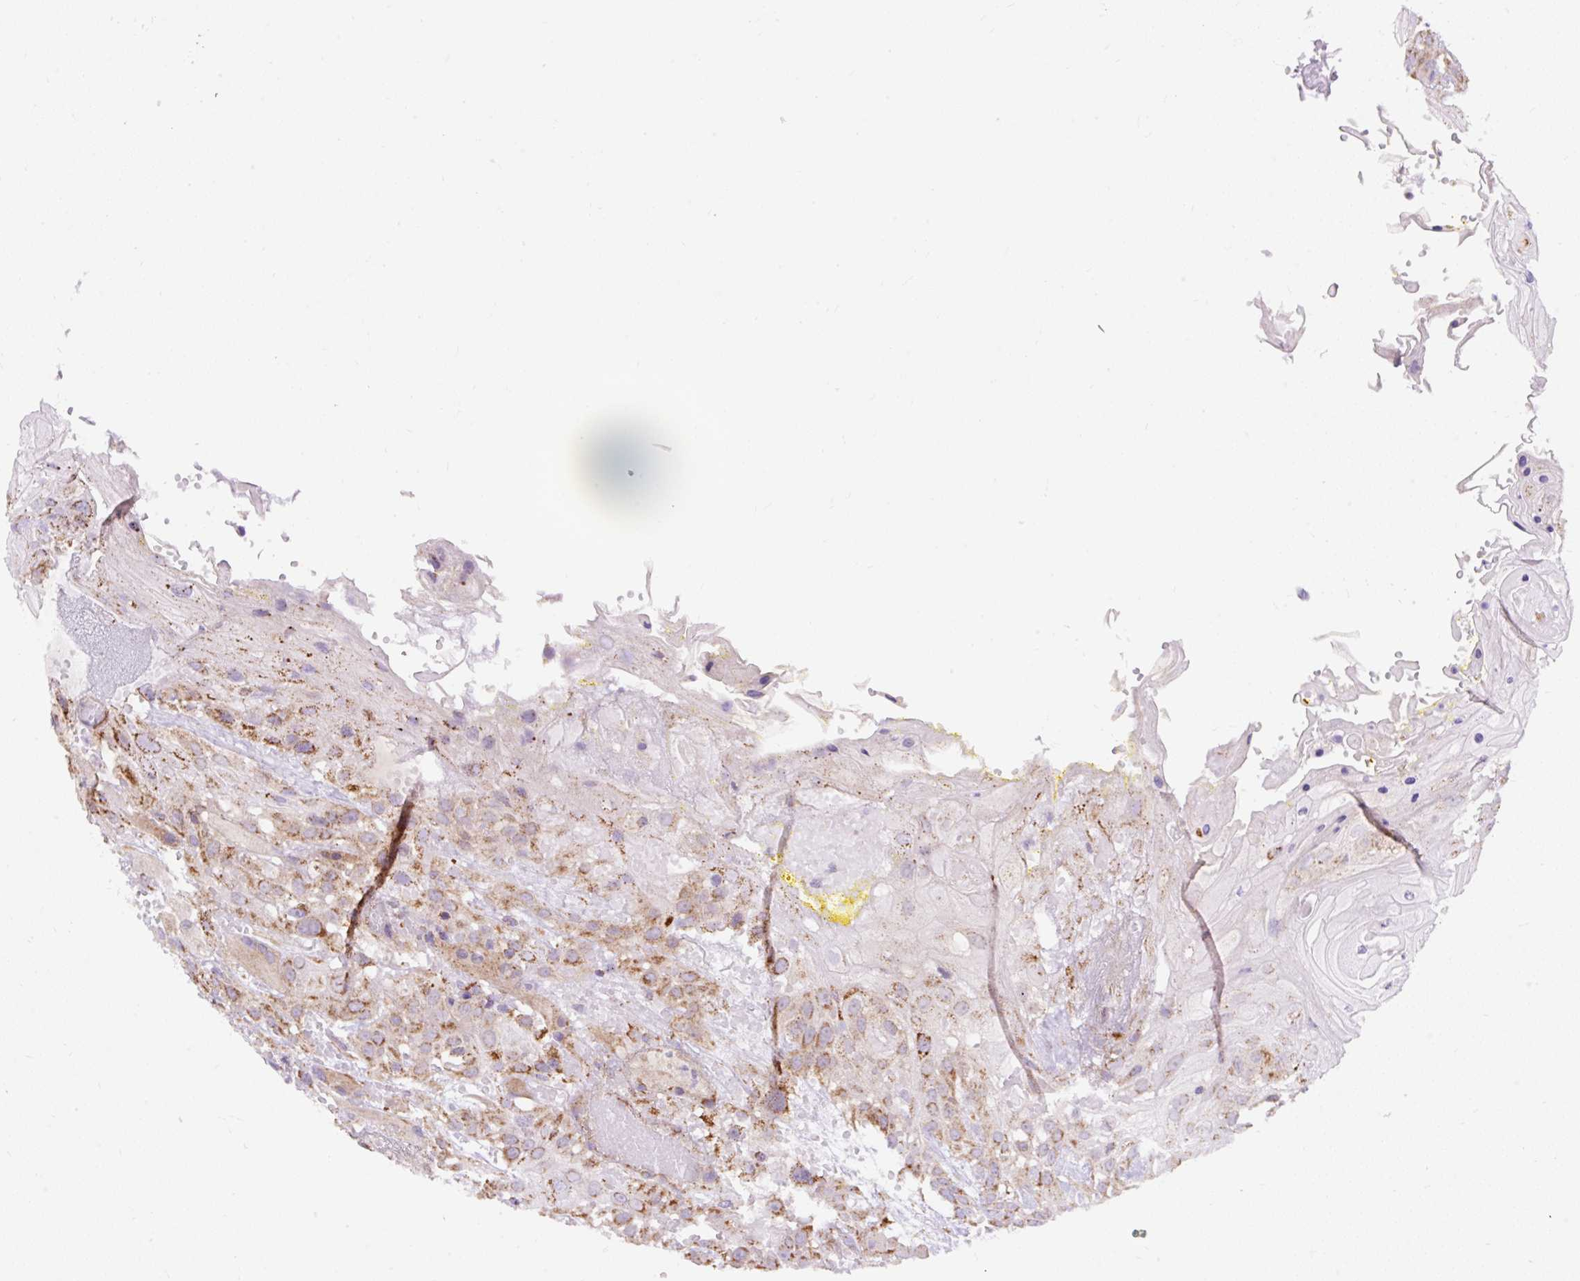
{"staining": {"intensity": "moderate", "quantity": "25%-75%", "location": "cytoplasmic/membranous"}, "tissue": "head and neck cancer", "cell_type": "Tumor cells", "image_type": "cancer", "snomed": [{"axis": "morphology", "description": "Squamous cell carcinoma, NOS"}, {"axis": "topography", "description": "Head-Neck"}], "caption": "Immunohistochemistry histopathology image of squamous cell carcinoma (head and neck) stained for a protein (brown), which shows medium levels of moderate cytoplasmic/membranous positivity in approximately 25%-75% of tumor cells.", "gene": "CEP290", "patient": {"sex": "female", "age": 43}}